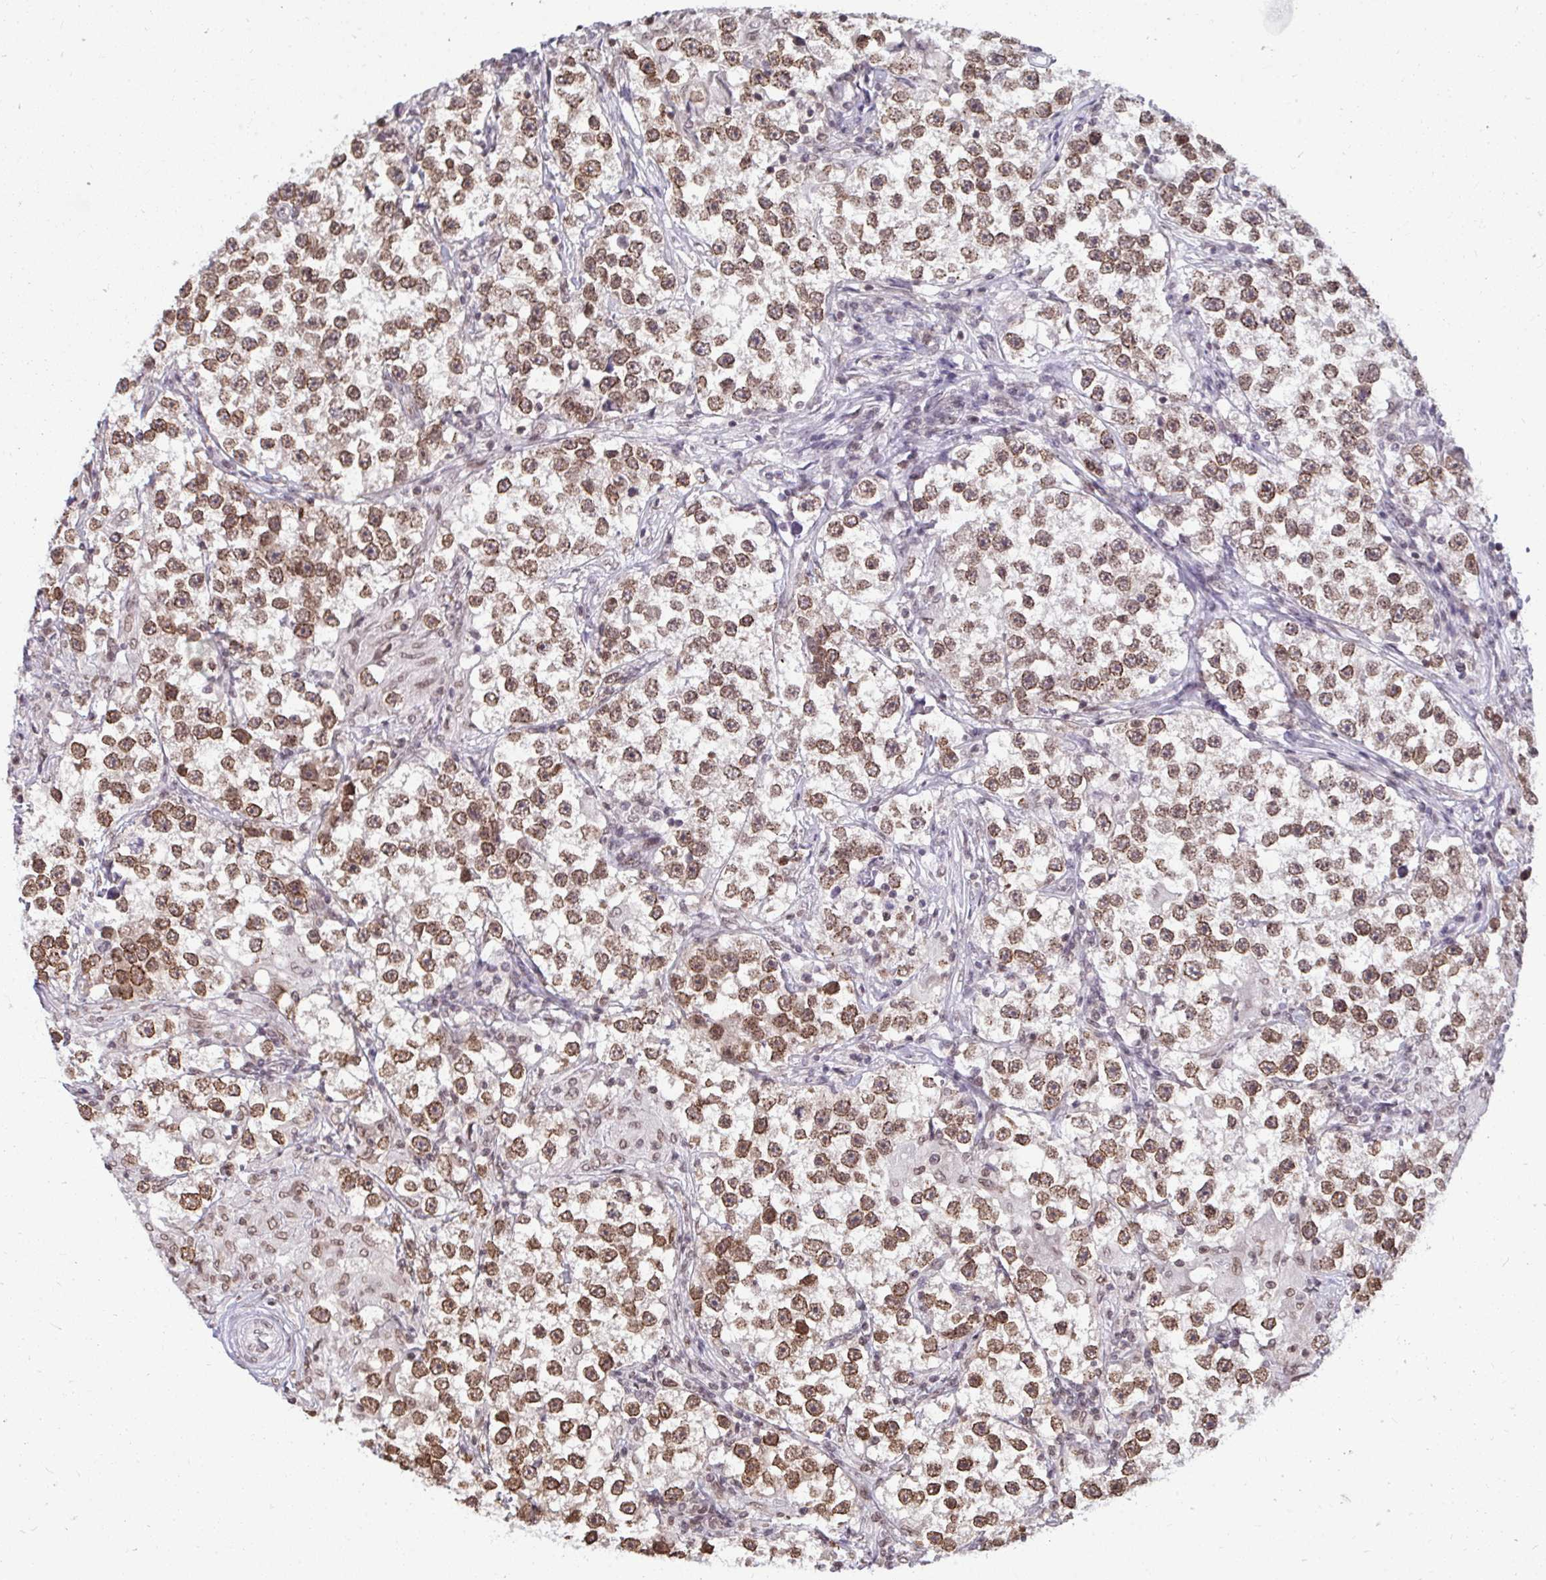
{"staining": {"intensity": "moderate", "quantity": ">75%", "location": "nuclear"}, "tissue": "testis cancer", "cell_type": "Tumor cells", "image_type": "cancer", "snomed": [{"axis": "morphology", "description": "Seminoma, NOS"}, {"axis": "topography", "description": "Testis"}], "caption": "Tumor cells demonstrate medium levels of moderate nuclear positivity in approximately >75% of cells in testis cancer. (DAB IHC with brightfield microscopy, high magnification).", "gene": "JPT1", "patient": {"sex": "male", "age": 46}}